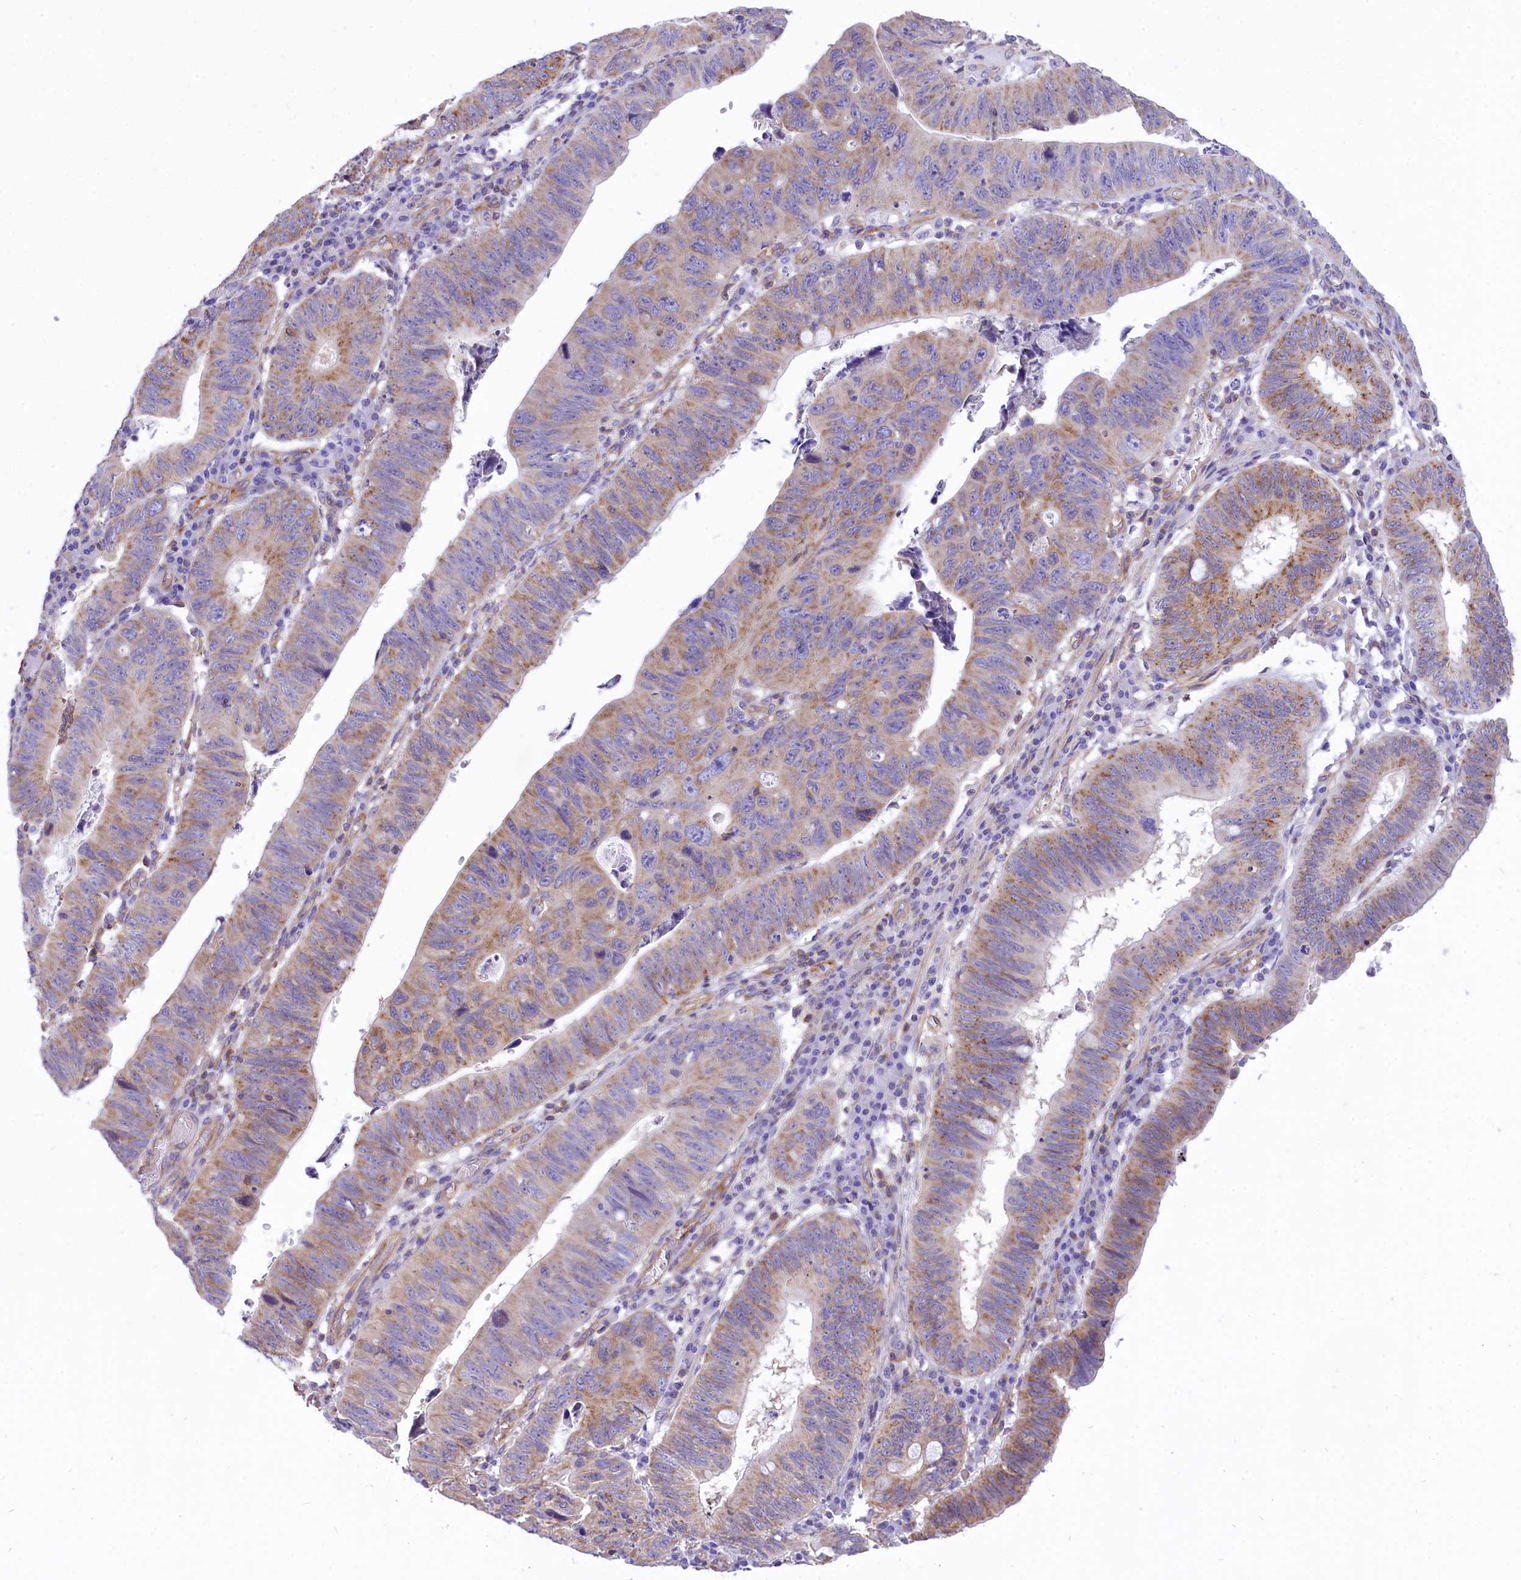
{"staining": {"intensity": "moderate", "quantity": "25%-75%", "location": "cytoplasmic/membranous"}, "tissue": "stomach cancer", "cell_type": "Tumor cells", "image_type": "cancer", "snomed": [{"axis": "morphology", "description": "Adenocarcinoma, NOS"}, {"axis": "topography", "description": "Stomach"}], "caption": "About 25%-75% of tumor cells in human adenocarcinoma (stomach) demonstrate moderate cytoplasmic/membranous protein staining as visualized by brown immunohistochemical staining.", "gene": "SEPTIN9", "patient": {"sex": "male", "age": 59}}